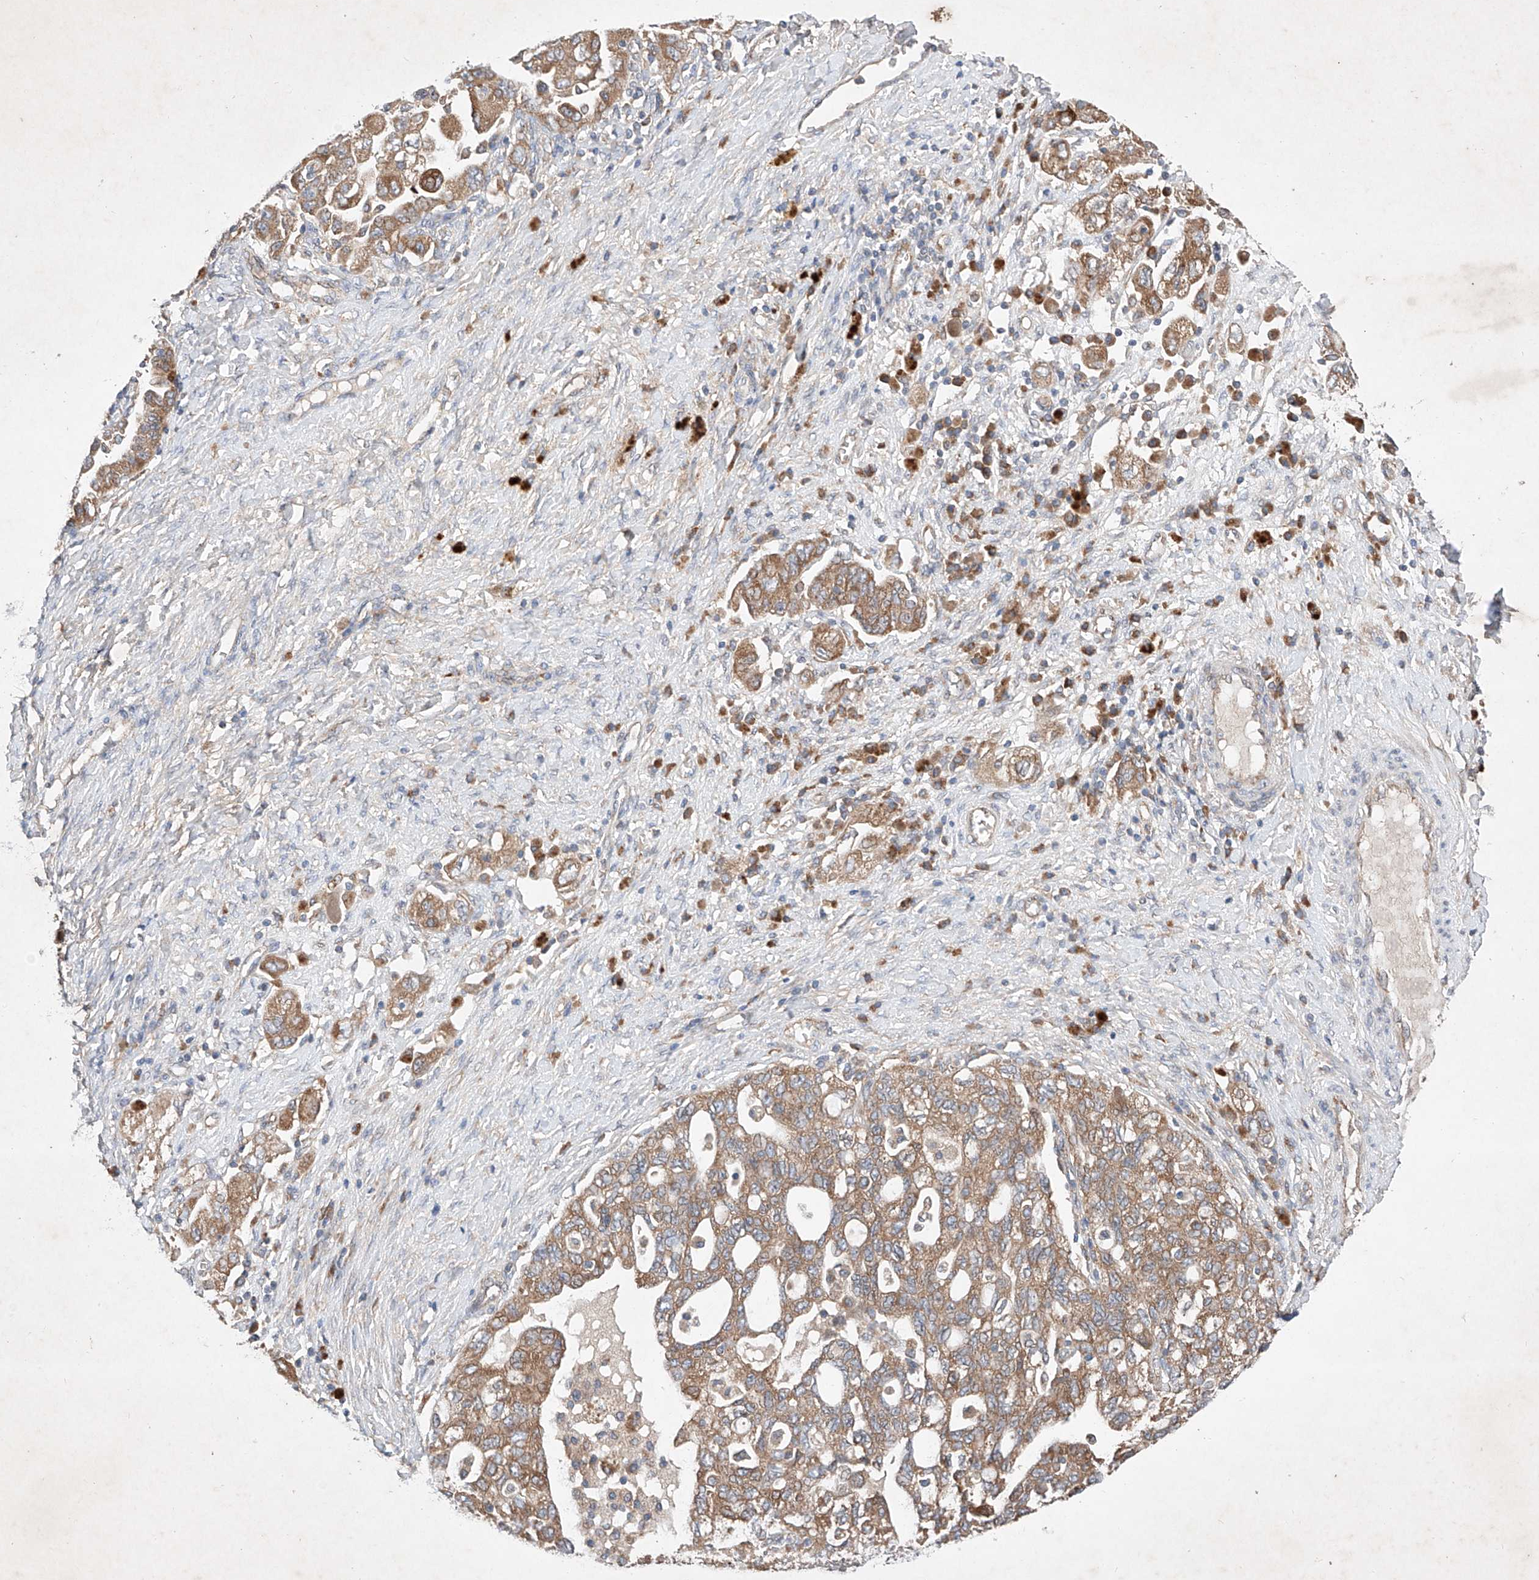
{"staining": {"intensity": "moderate", "quantity": ">75%", "location": "cytoplasmic/membranous"}, "tissue": "ovarian cancer", "cell_type": "Tumor cells", "image_type": "cancer", "snomed": [{"axis": "morphology", "description": "Carcinoma, NOS"}, {"axis": "morphology", "description": "Cystadenocarcinoma, serous, NOS"}, {"axis": "topography", "description": "Ovary"}], "caption": "Immunohistochemistry (IHC) (DAB) staining of carcinoma (ovarian) displays moderate cytoplasmic/membranous protein staining in approximately >75% of tumor cells.", "gene": "FASTK", "patient": {"sex": "female", "age": 69}}